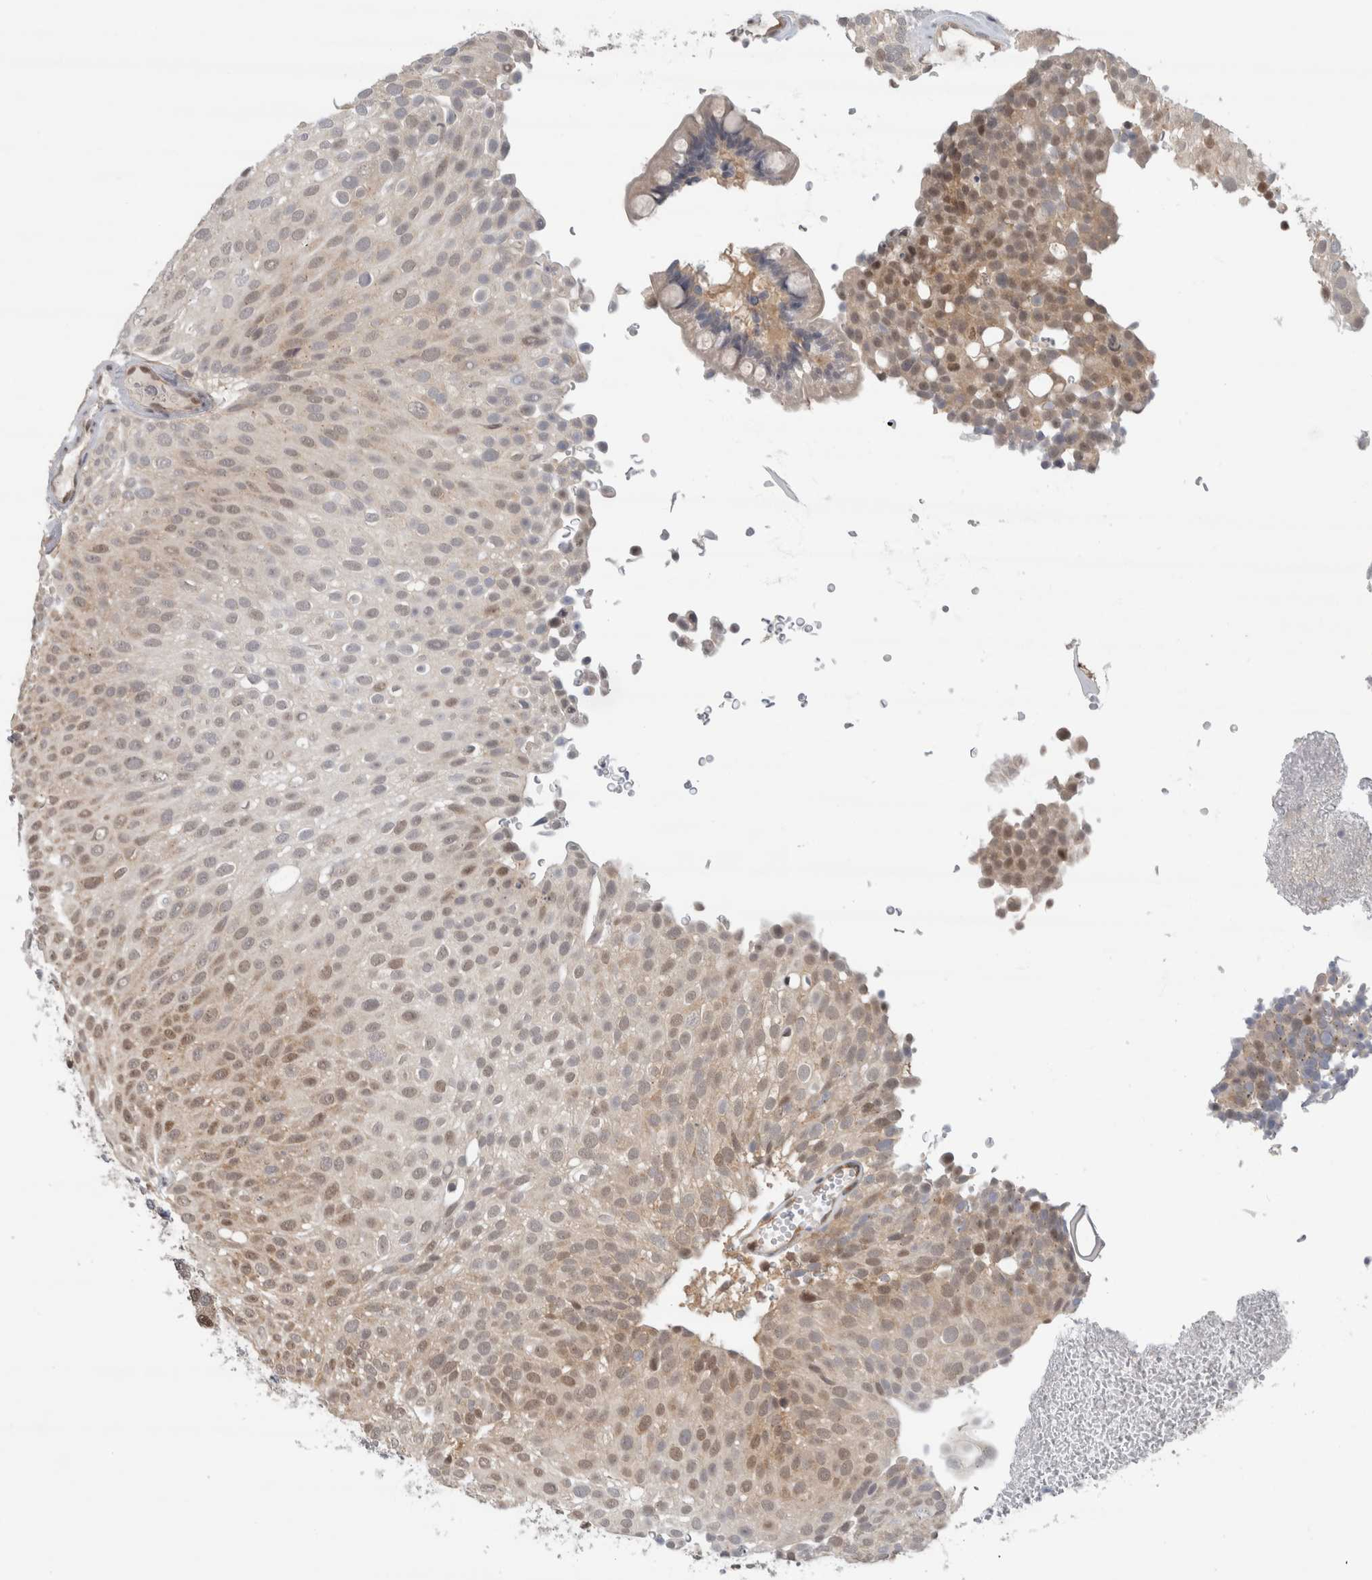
{"staining": {"intensity": "weak", "quantity": "25%-75%", "location": "nuclear"}, "tissue": "urothelial cancer", "cell_type": "Tumor cells", "image_type": "cancer", "snomed": [{"axis": "morphology", "description": "Urothelial carcinoma, Low grade"}, {"axis": "topography", "description": "Urinary bladder"}], "caption": "Immunohistochemical staining of urothelial carcinoma (low-grade) demonstrates low levels of weak nuclear protein positivity in approximately 25%-75% of tumor cells. The staining was performed using DAB, with brown indicating positive protein expression. Nuclei are stained blue with hematoxylin.", "gene": "EIF4G3", "patient": {"sex": "male", "age": 78}}